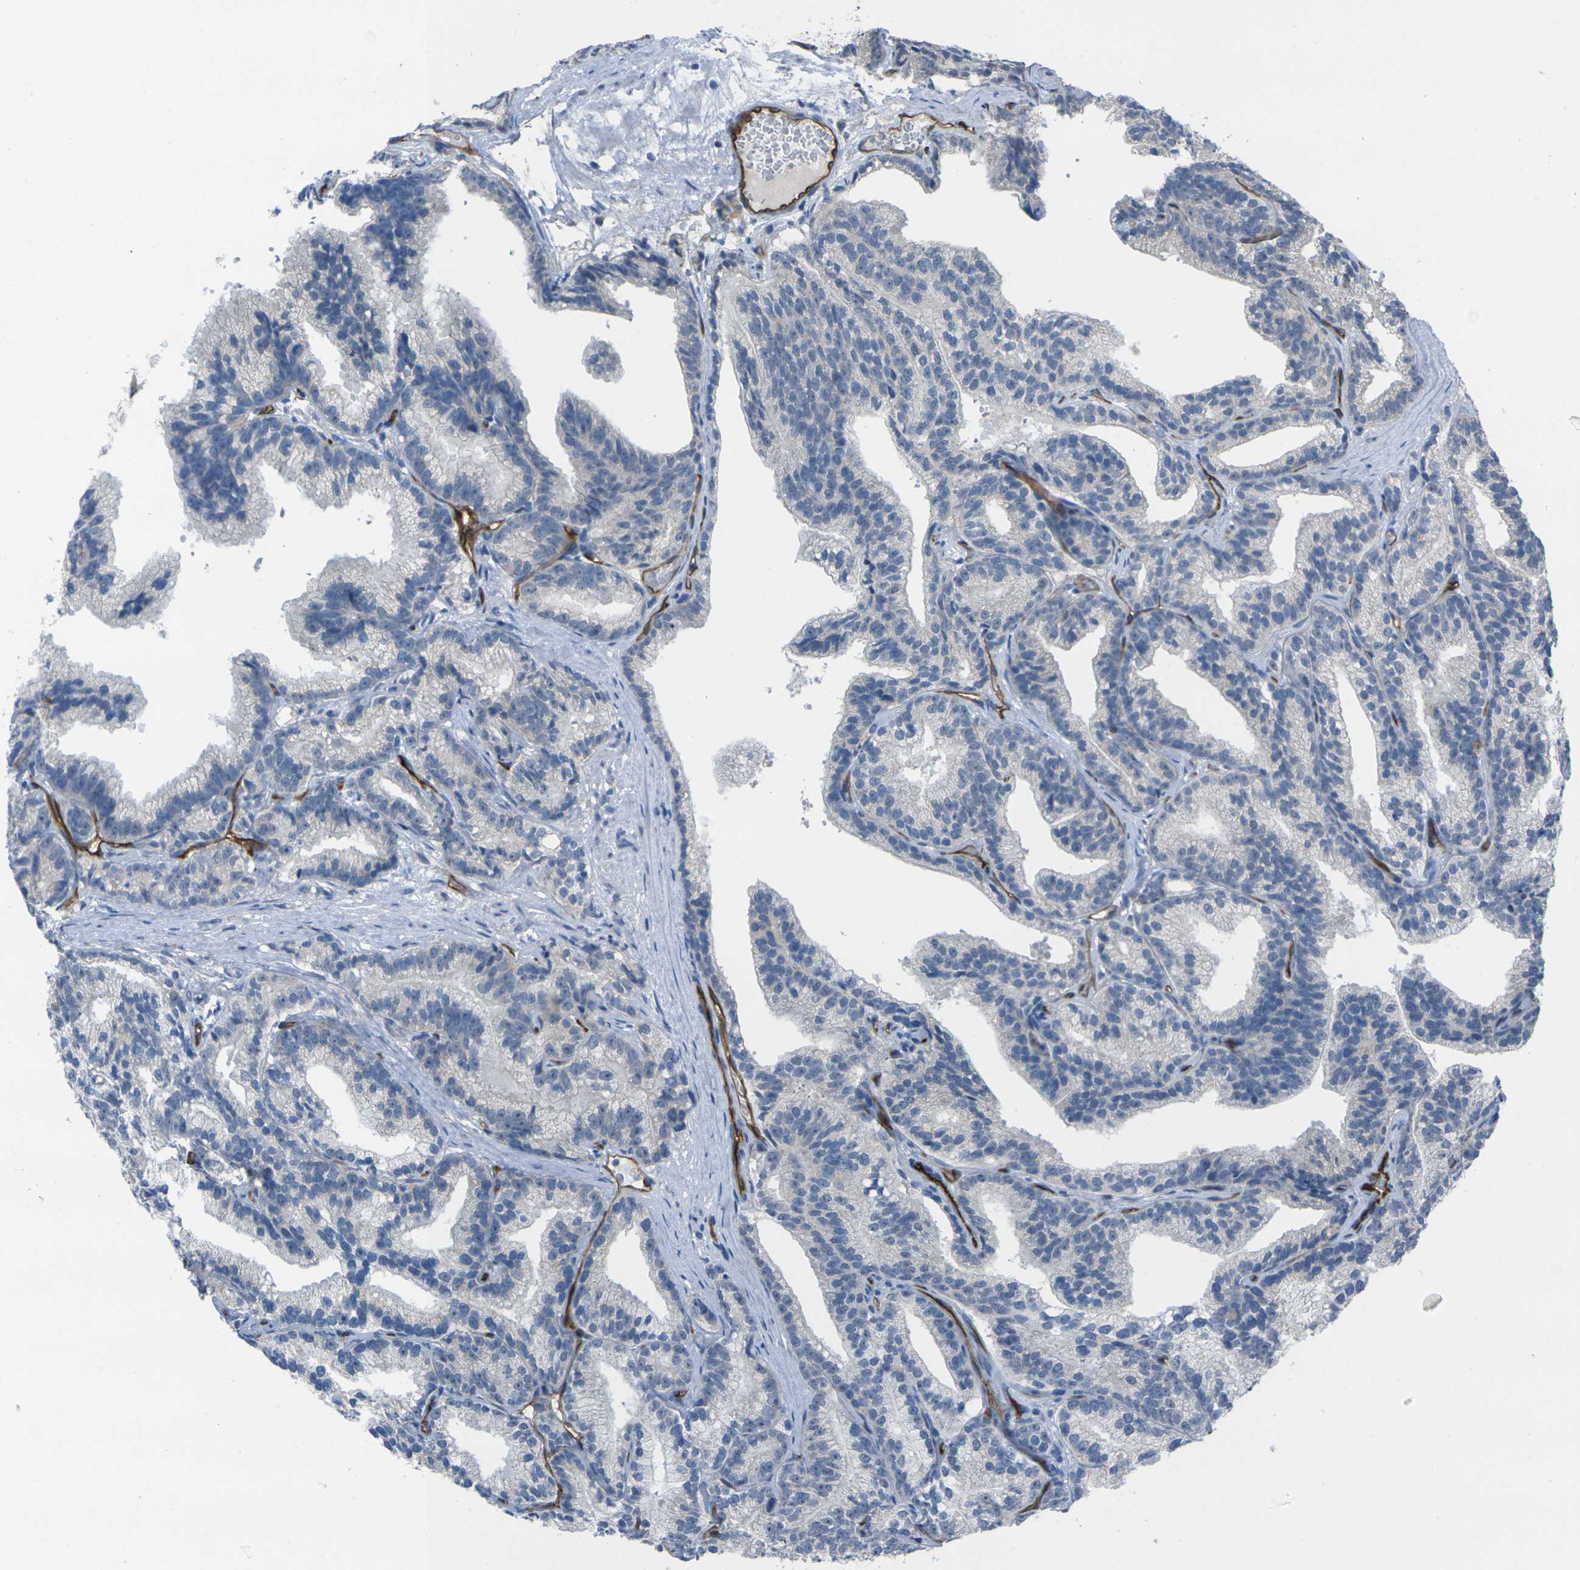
{"staining": {"intensity": "negative", "quantity": "none", "location": "none"}, "tissue": "prostate cancer", "cell_type": "Tumor cells", "image_type": "cancer", "snomed": [{"axis": "morphology", "description": "Adenocarcinoma, Low grade"}, {"axis": "topography", "description": "Prostate"}], "caption": "Human adenocarcinoma (low-grade) (prostate) stained for a protein using IHC exhibits no positivity in tumor cells.", "gene": "HSPA12B", "patient": {"sex": "male", "age": 89}}